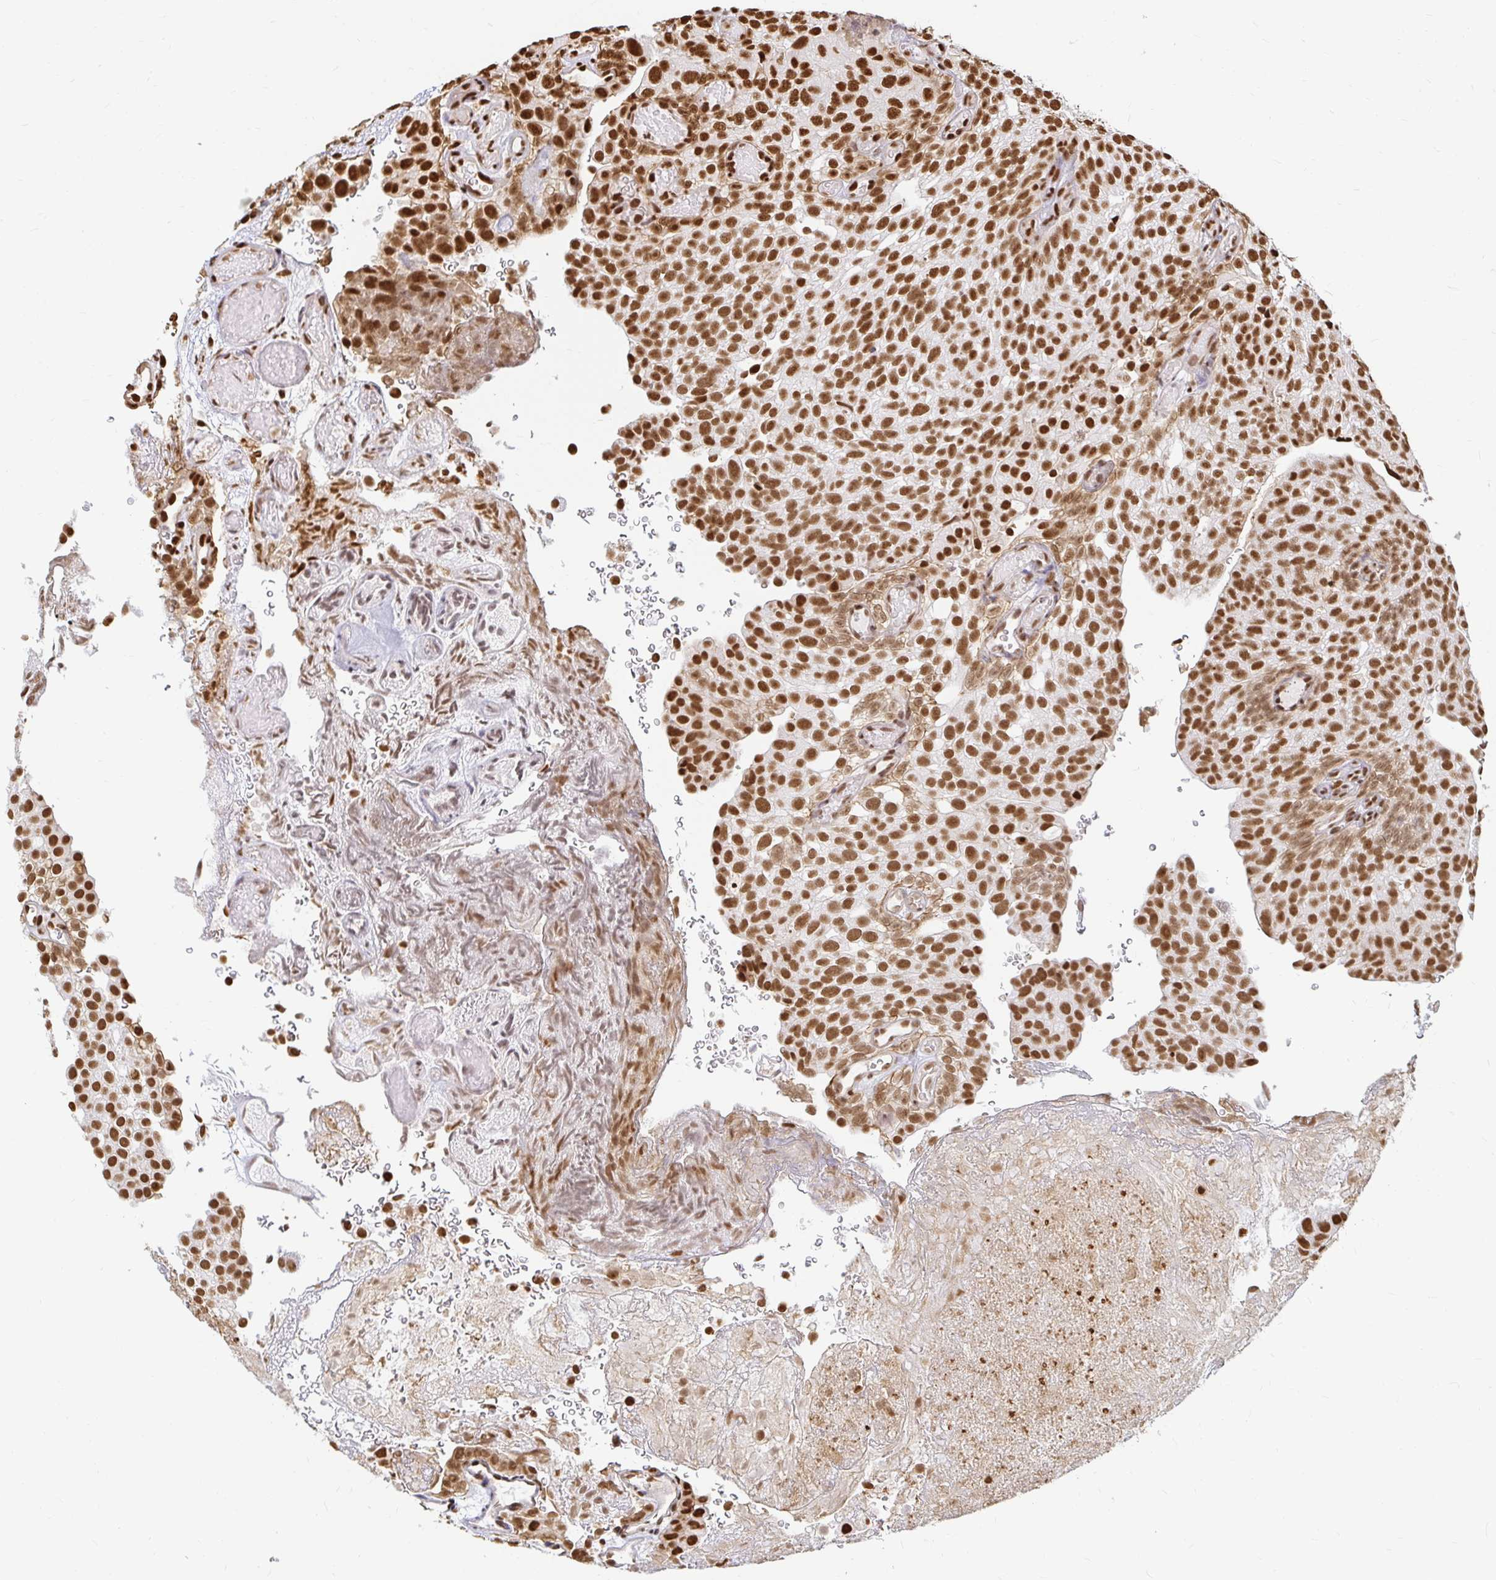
{"staining": {"intensity": "strong", "quantity": ">75%", "location": "nuclear"}, "tissue": "urothelial cancer", "cell_type": "Tumor cells", "image_type": "cancer", "snomed": [{"axis": "morphology", "description": "Urothelial carcinoma, Low grade"}, {"axis": "topography", "description": "Urinary bladder"}], "caption": "Urothelial cancer stained for a protein (brown) reveals strong nuclear positive staining in about >75% of tumor cells.", "gene": "HNRNPU", "patient": {"sex": "male", "age": 78}}